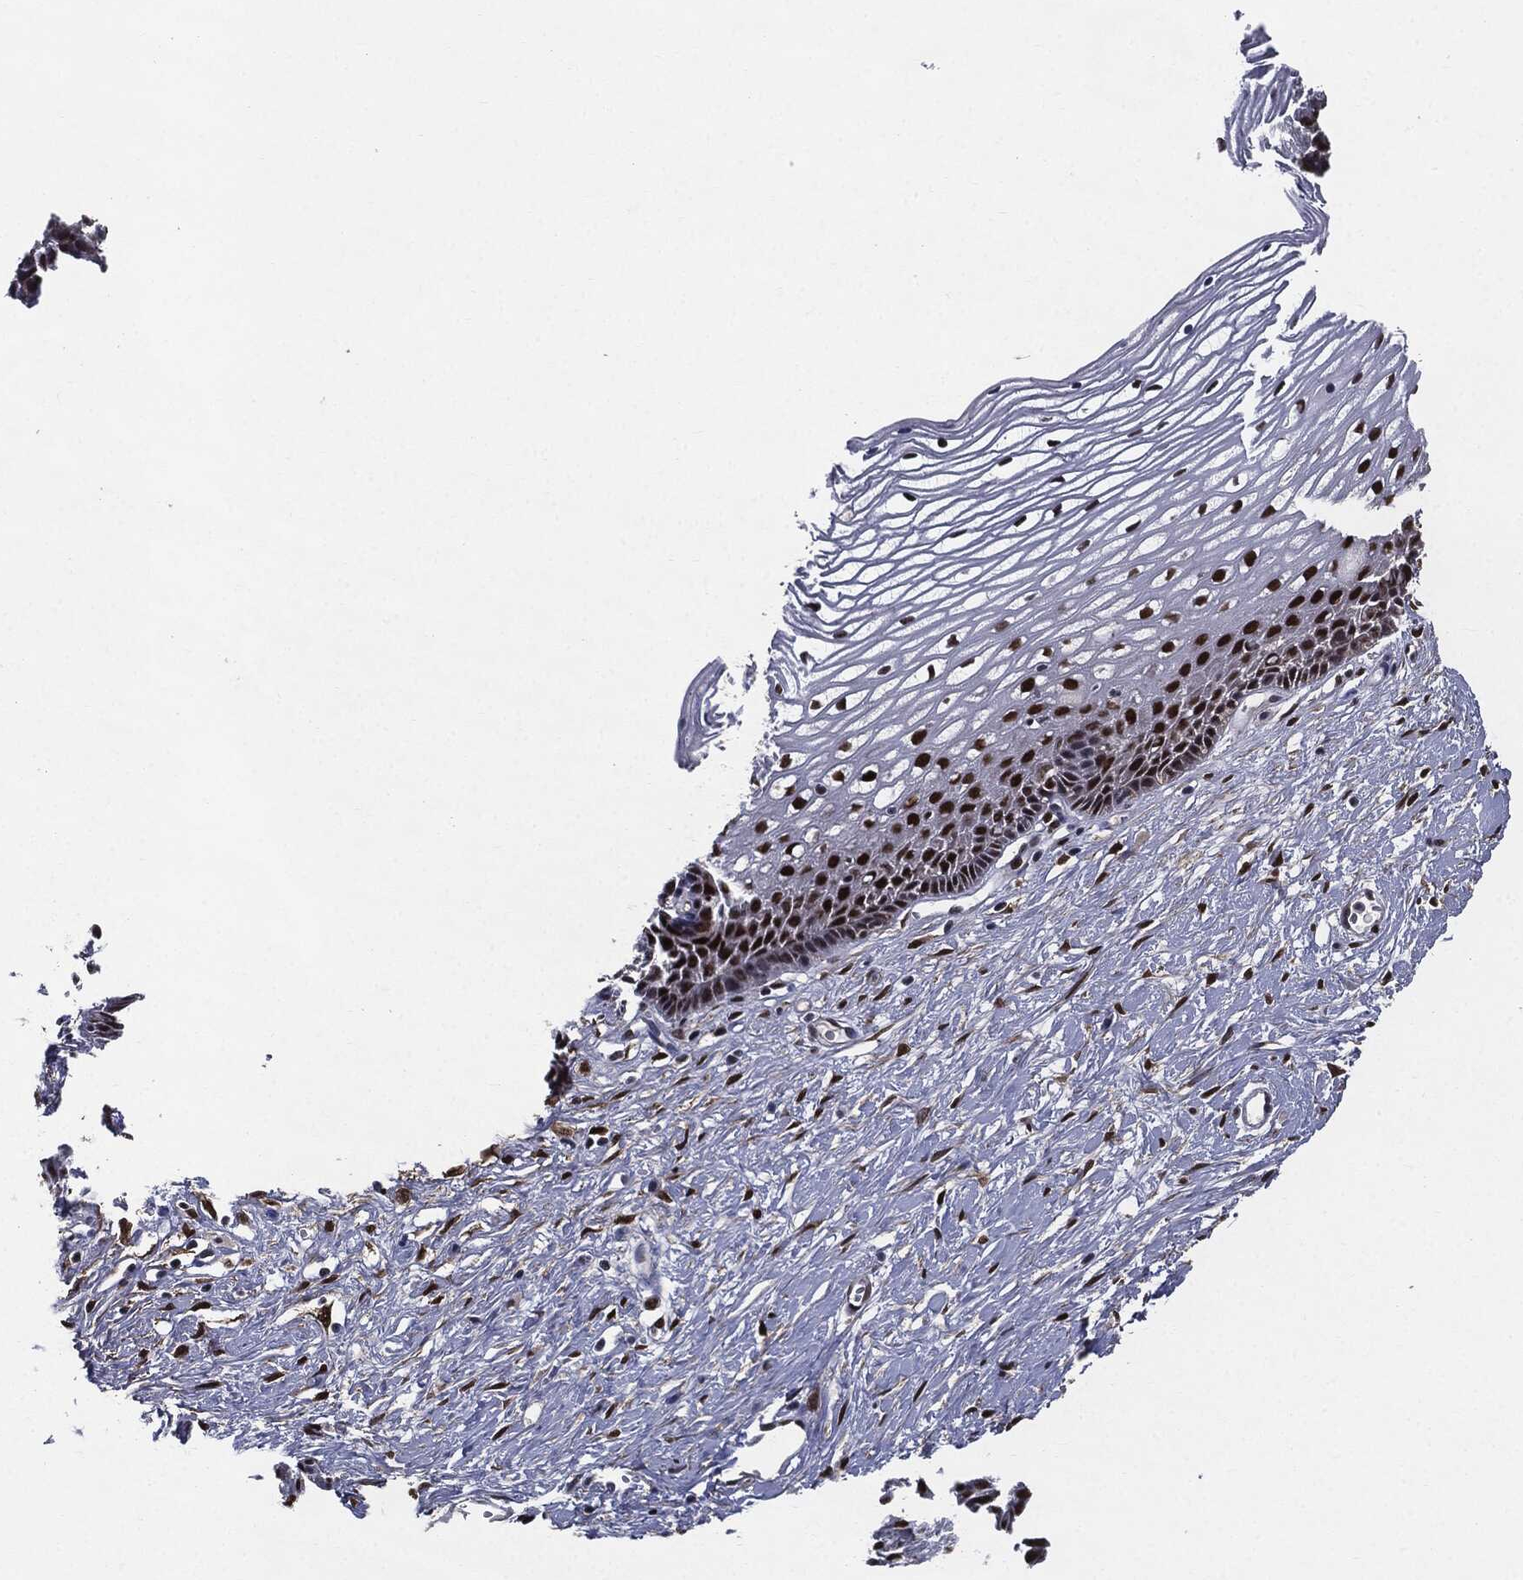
{"staining": {"intensity": "strong", "quantity": ">75%", "location": "nuclear"}, "tissue": "cervix", "cell_type": "Squamous epithelial cells", "image_type": "normal", "snomed": [{"axis": "morphology", "description": "Normal tissue, NOS"}, {"axis": "topography", "description": "Cervix"}], "caption": "Protein staining exhibits strong nuclear staining in approximately >75% of squamous epithelial cells in benign cervix.", "gene": "JUN", "patient": {"sex": "female", "age": 40}}